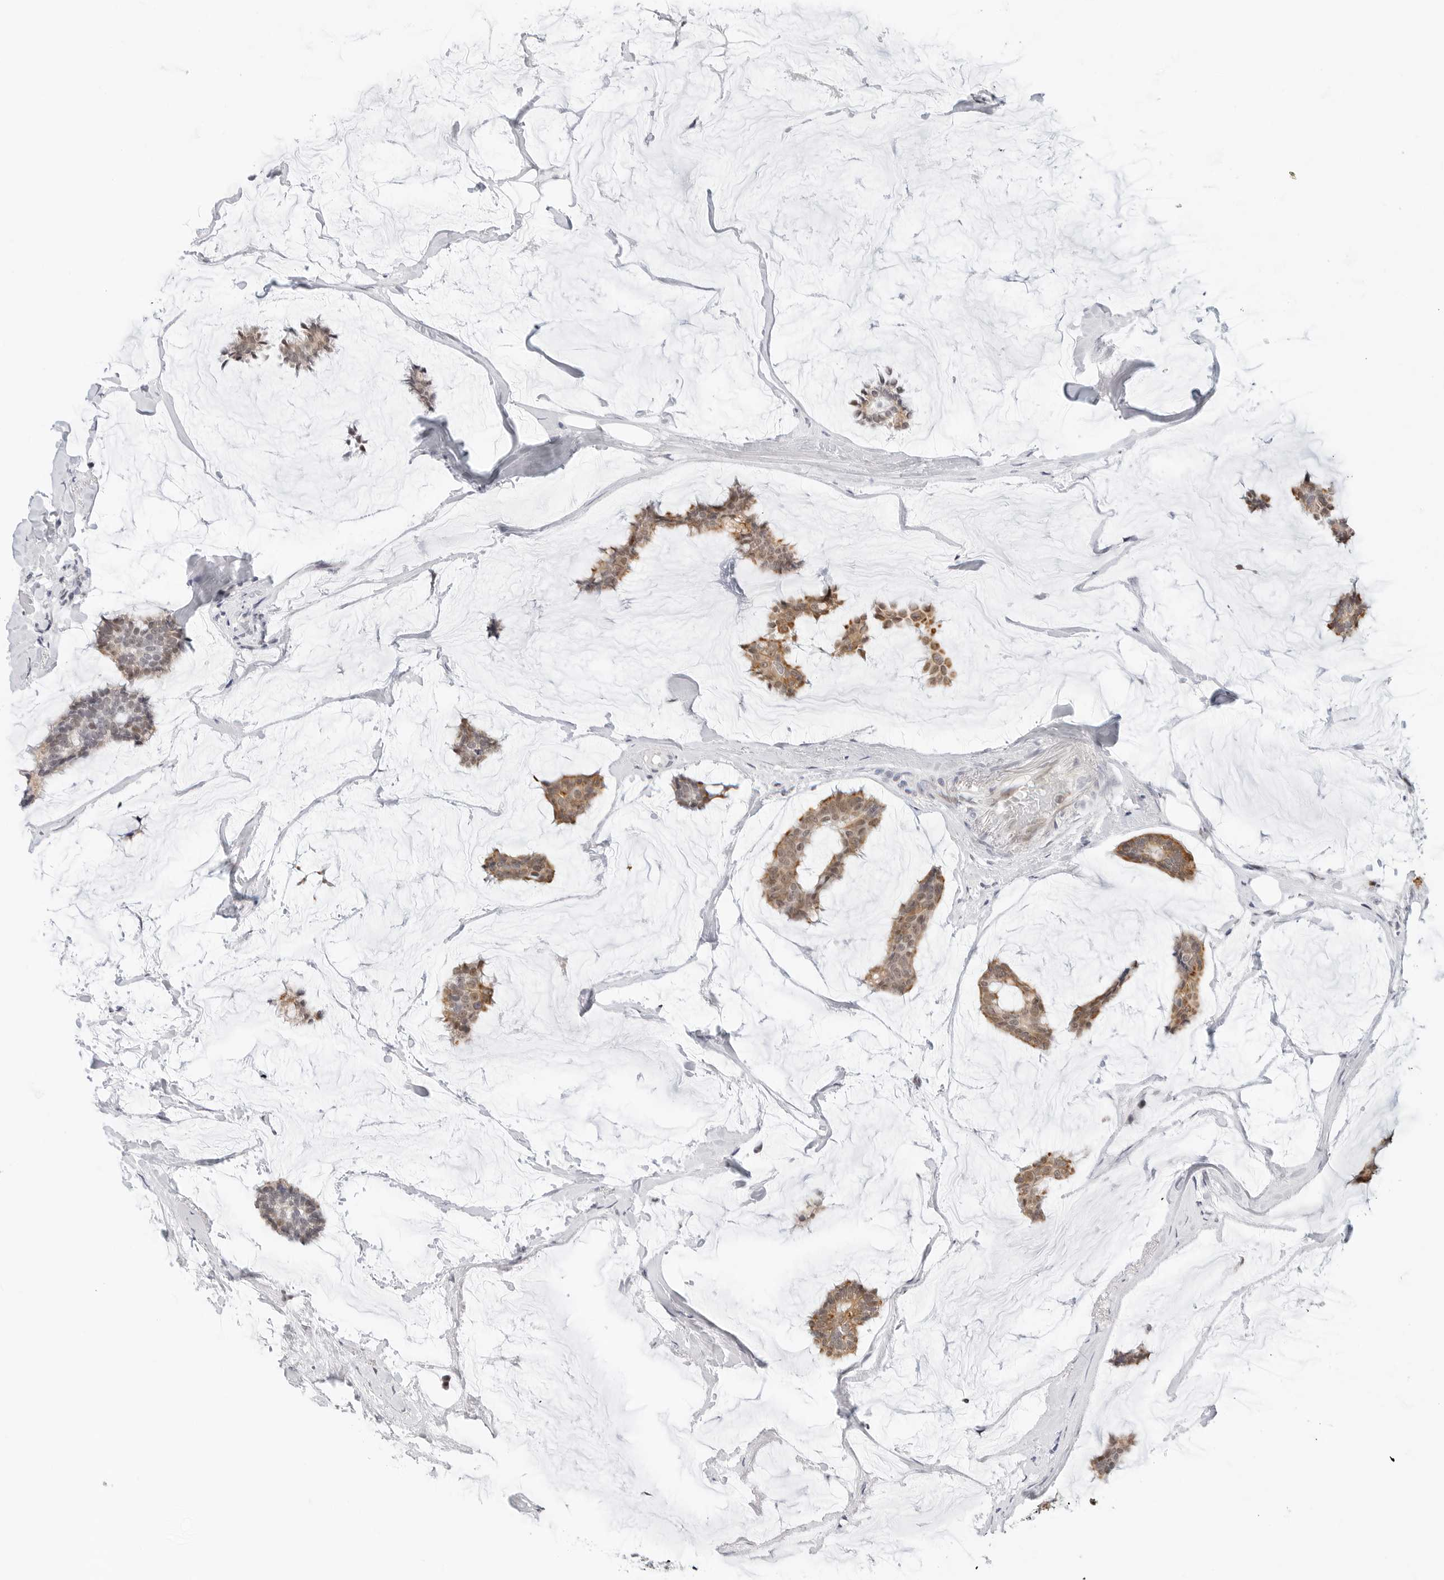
{"staining": {"intensity": "moderate", "quantity": ">75%", "location": "cytoplasmic/membranous,nuclear"}, "tissue": "breast cancer", "cell_type": "Tumor cells", "image_type": "cancer", "snomed": [{"axis": "morphology", "description": "Duct carcinoma"}, {"axis": "topography", "description": "Breast"}], "caption": "Immunohistochemistry histopathology image of neoplastic tissue: breast infiltrating ductal carcinoma stained using IHC reveals medium levels of moderate protein expression localized specifically in the cytoplasmic/membranous and nuclear of tumor cells, appearing as a cytoplasmic/membranous and nuclear brown color.", "gene": "TSEN2", "patient": {"sex": "female", "age": 93}}